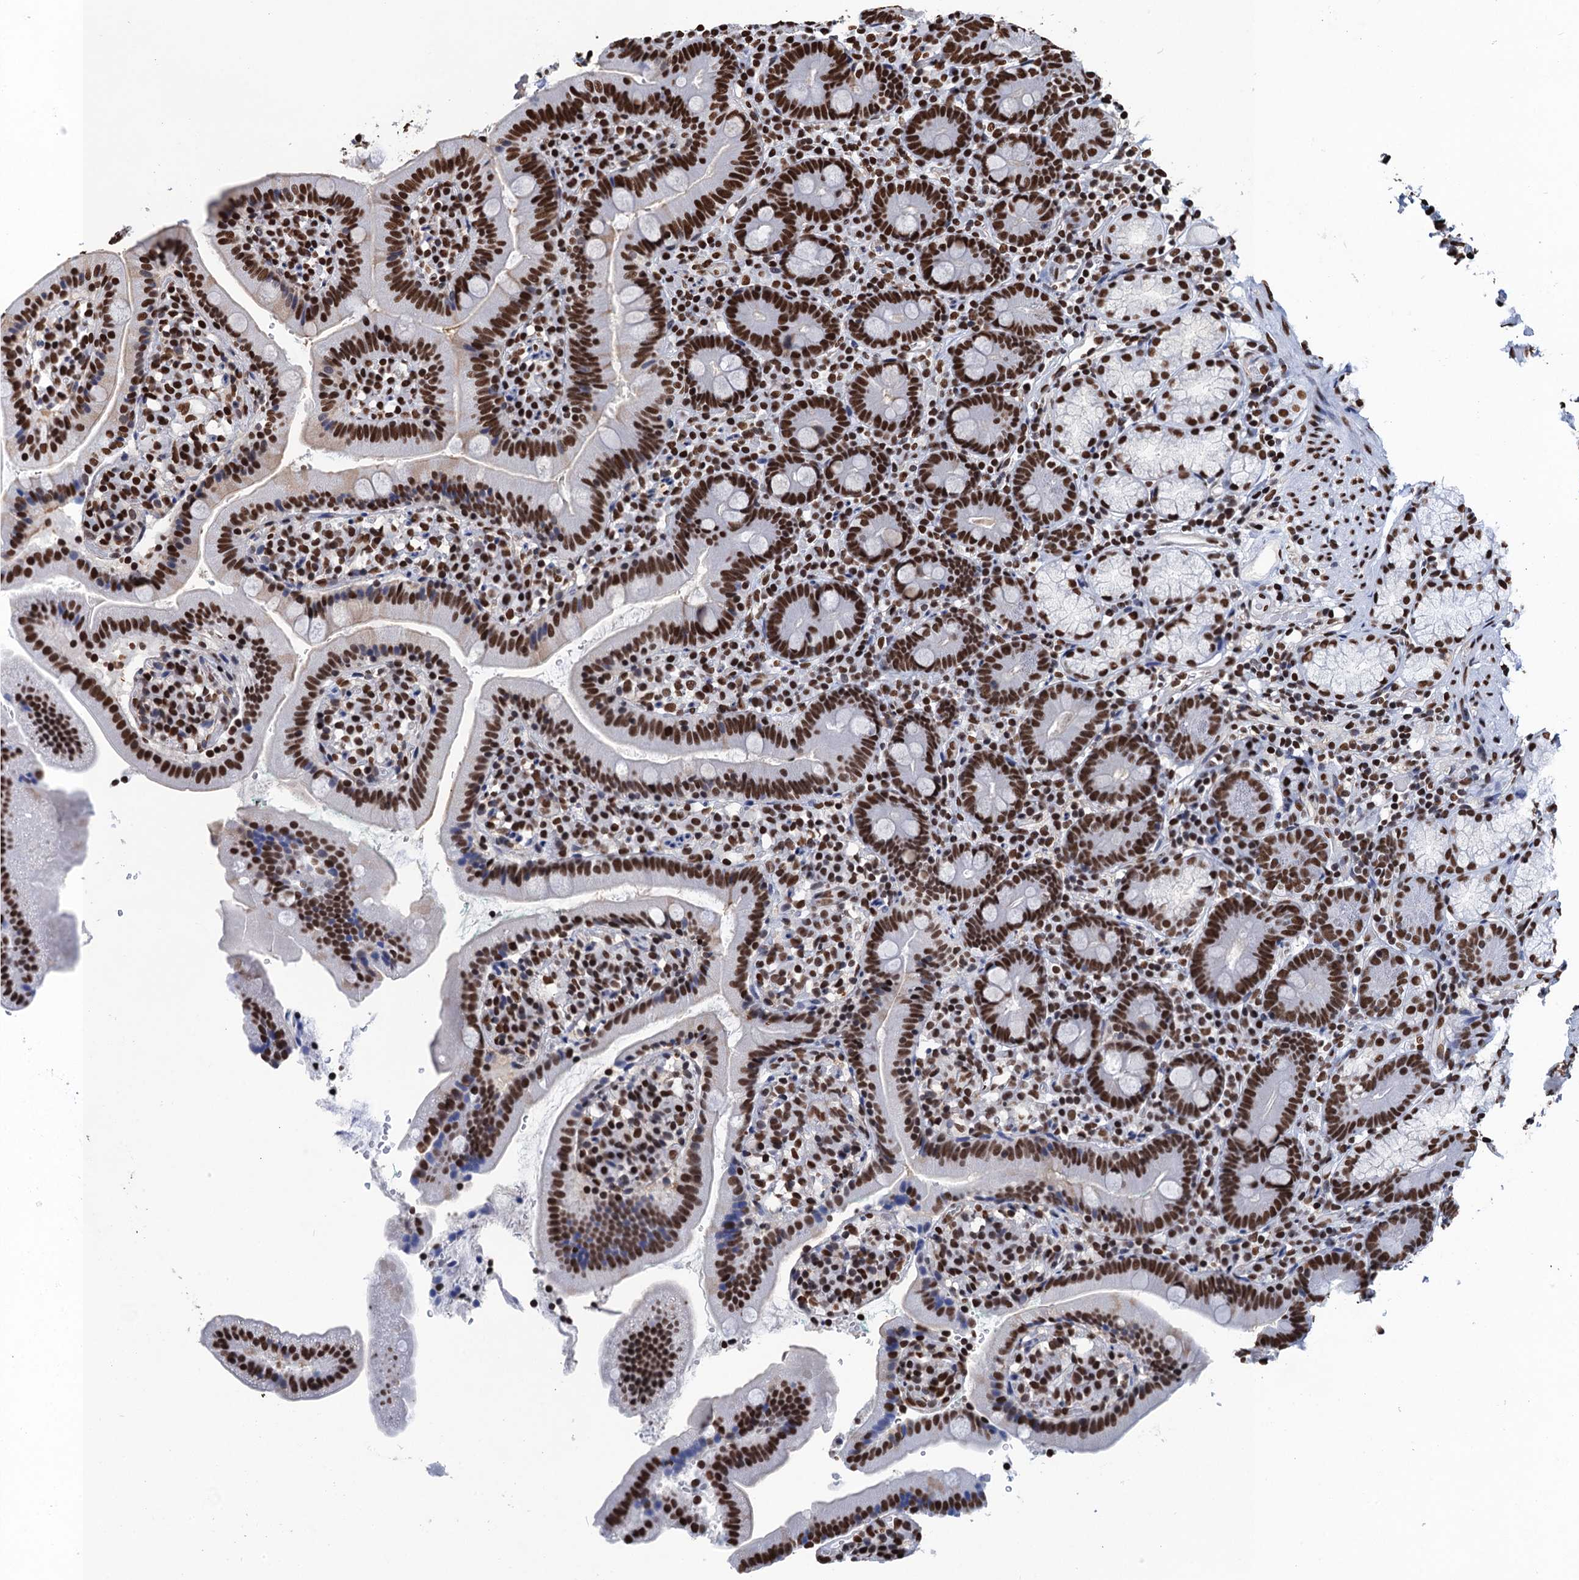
{"staining": {"intensity": "strong", "quantity": ">75%", "location": "nuclear"}, "tissue": "duodenum", "cell_type": "Glandular cells", "image_type": "normal", "snomed": [{"axis": "morphology", "description": "Normal tissue, NOS"}, {"axis": "topography", "description": "Duodenum"}], "caption": "IHC micrograph of normal duodenum stained for a protein (brown), which displays high levels of strong nuclear positivity in approximately >75% of glandular cells.", "gene": "UBA2", "patient": {"sex": "female", "age": 67}}